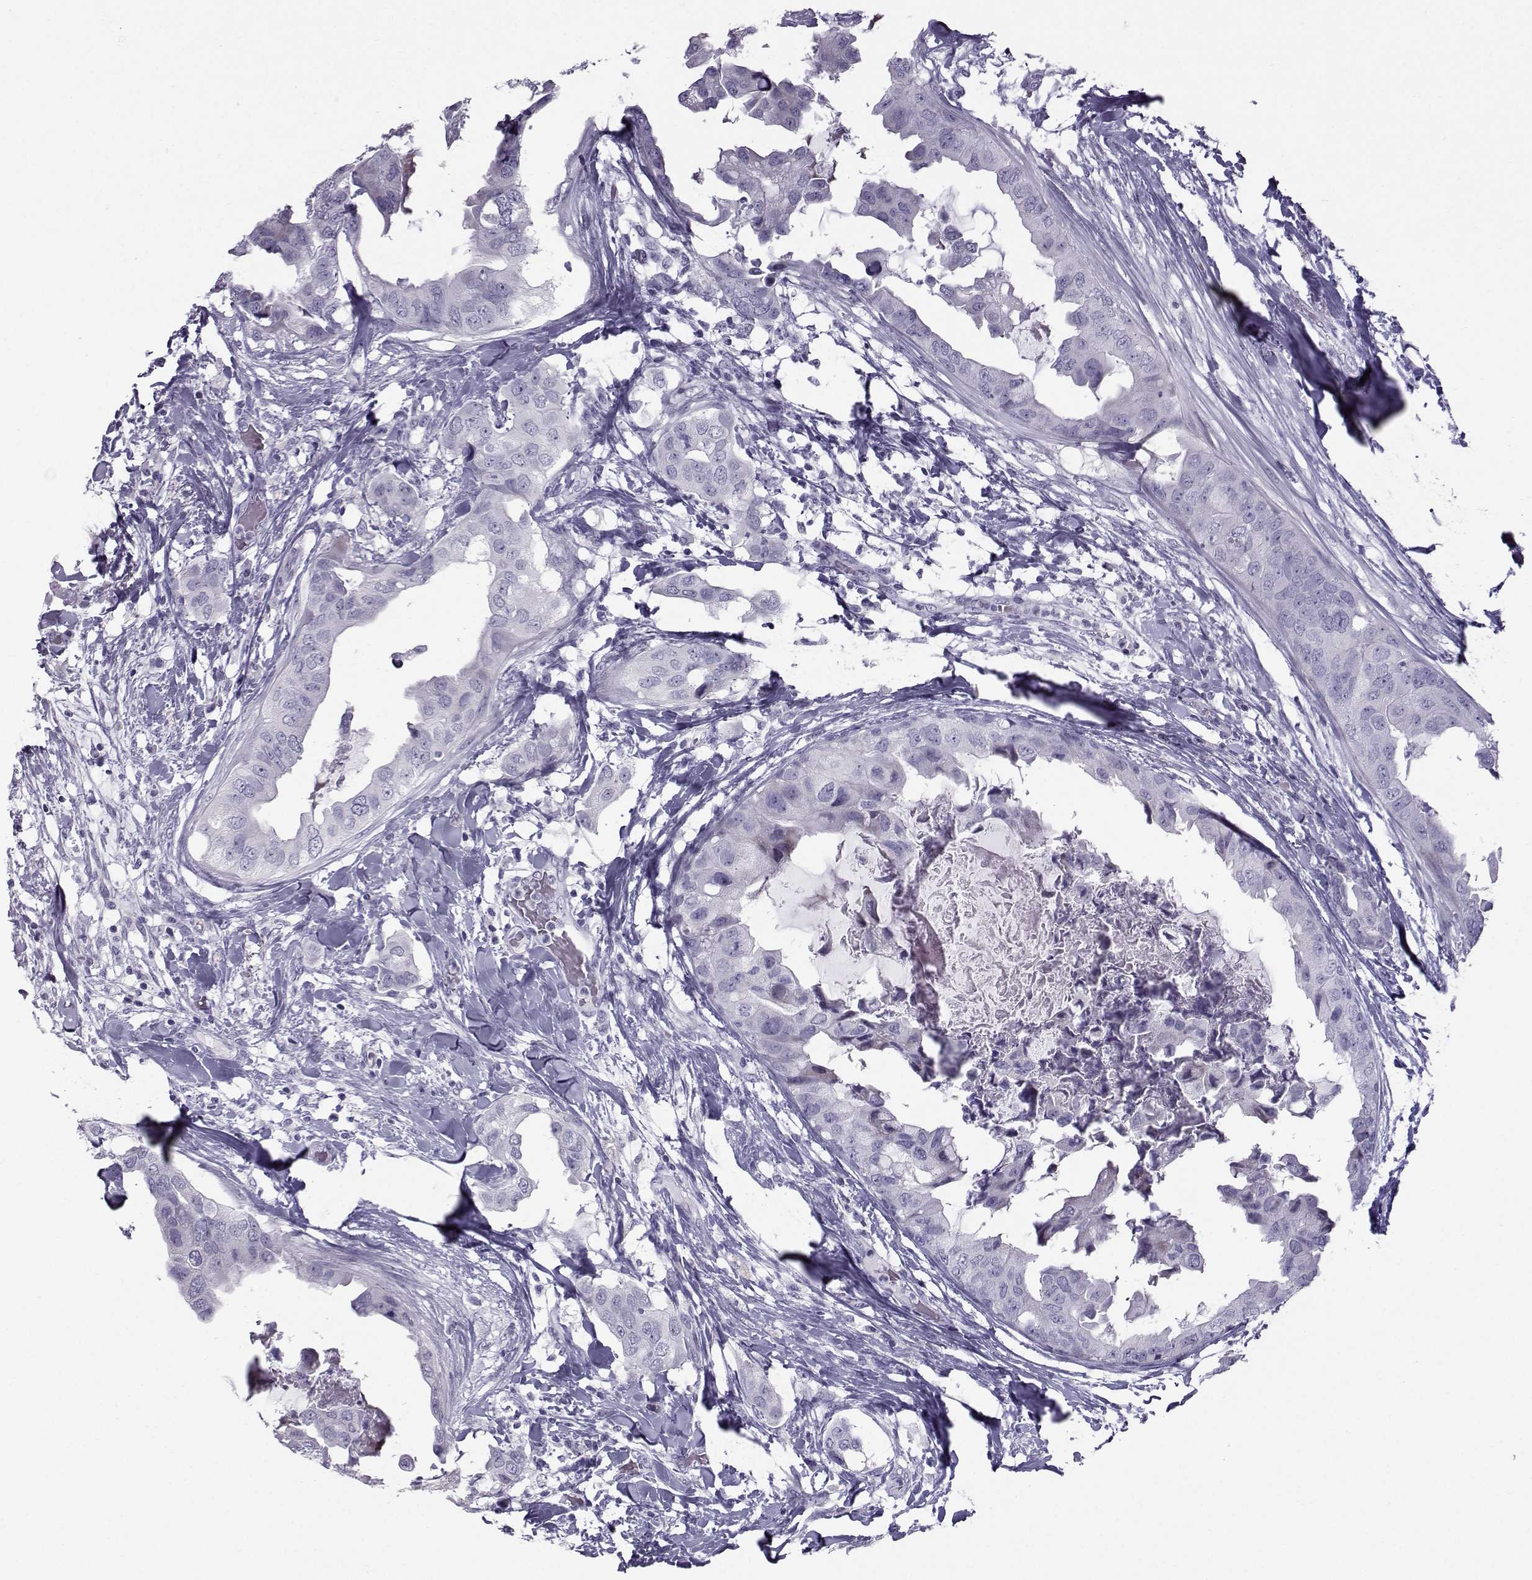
{"staining": {"intensity": "negative", "quantity": "none", "location": "none"}, "tissue": "breast cancer", "cell_type": "Tumor cells", "image_type": "cancer", "snomed": [{"axis": "morphology", "description": "Normal tissue, NOS"}, {"axis": "morphology", "description": "Duct carcinoma"}, {"axis": "topography", "description": "Breast"}], "caption": "Tumor cells show no significant protein positivity in breast cancer.", "gene": "DMRT3", "patient": {"sex": "female", "age": 40}}